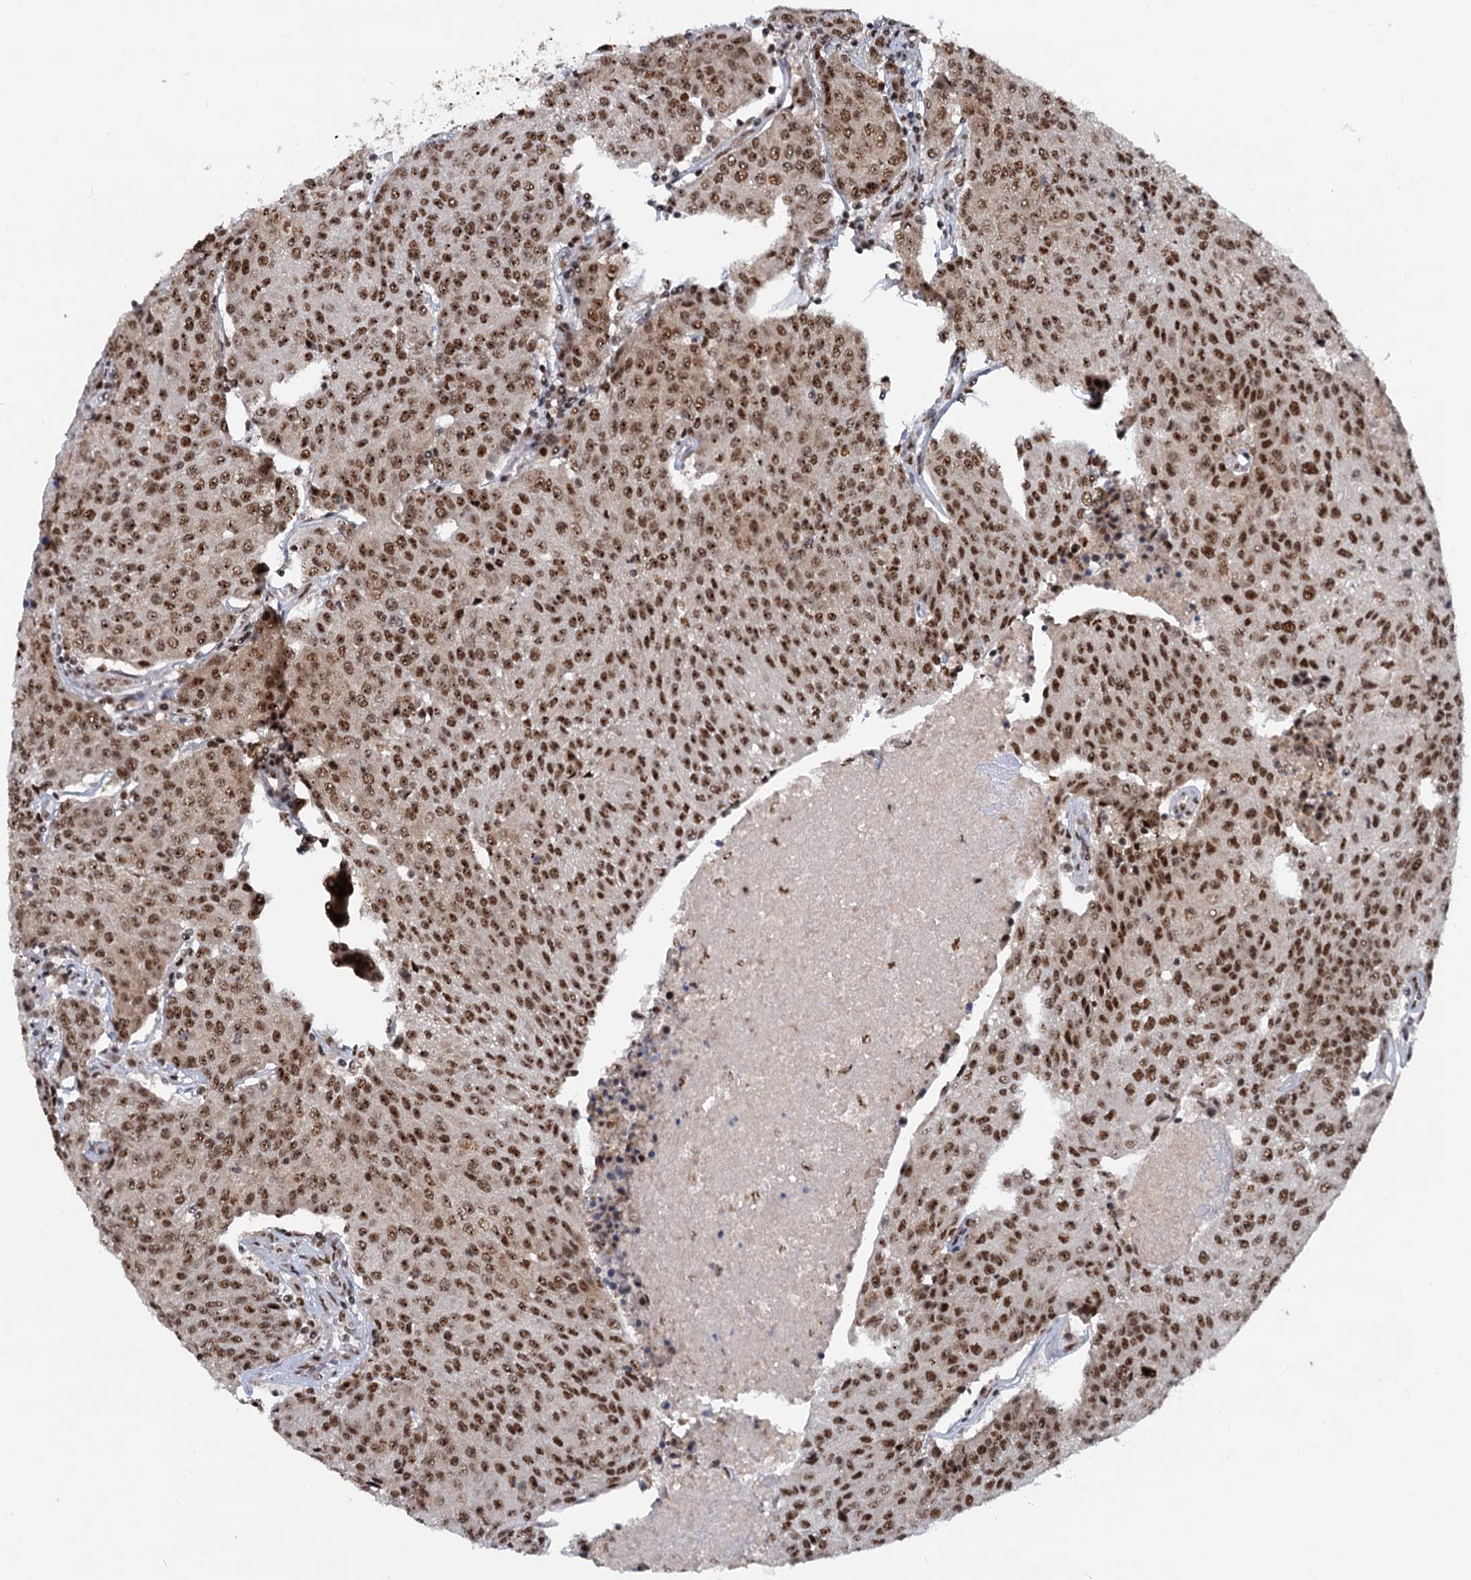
{"staining": {"intensity": "moderate", "quantity": ">75%", "location": "nuclear"}, "tissue": "urothelial cancer", "cell_type": "Tumor cells", "image_type": "cancer", "snomed": [{"axis": "morphology", "description": "Urothelial carcinoma, High grade"}, {"axis": "topography", "description": "Urinary bladder"}], "caption": "A photomicrograph of high-grade urothelial carcinoma stained for a protein reveals moderate nuclear brown staining in tumor cells. Ihc stains the protein in brown and the nuclei are stained blue.", "gene": "WBP4", "patient": {"sex": "female", "age": 85}}